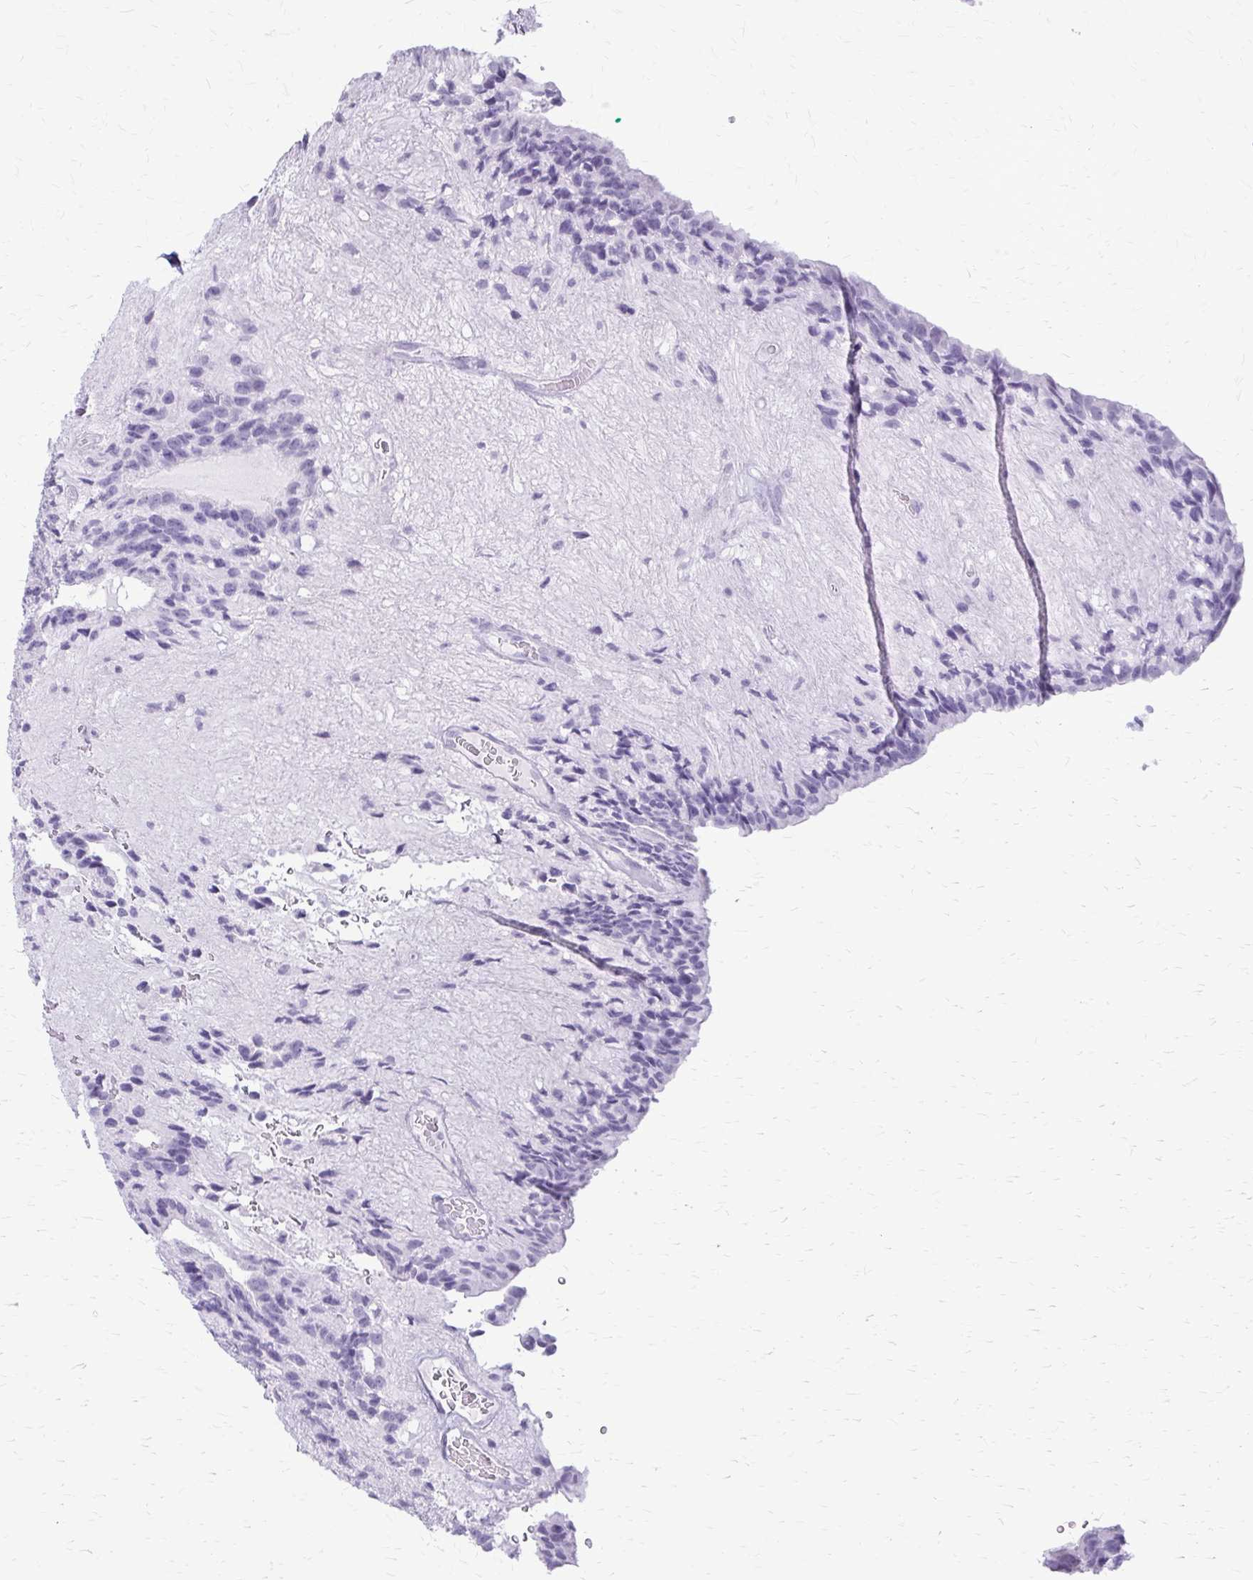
{"staining": {"intensity": "negative", "quantity": "none", "location": "none"}, "tissue": "glioma", "cell_type": "Tumor cells", "image_type": "cancer", "snomed": [{"axis": "morphology", "description": "Glioma, malignant, Low grade"}, {"axis": "topography", "description": "Brain"}], "caption": "Glioma was stained to show a protein in brown. There is no significant expression in tumor cells.", "gene": "KRT5", "patient": {"sex": "male", "age": 31}}